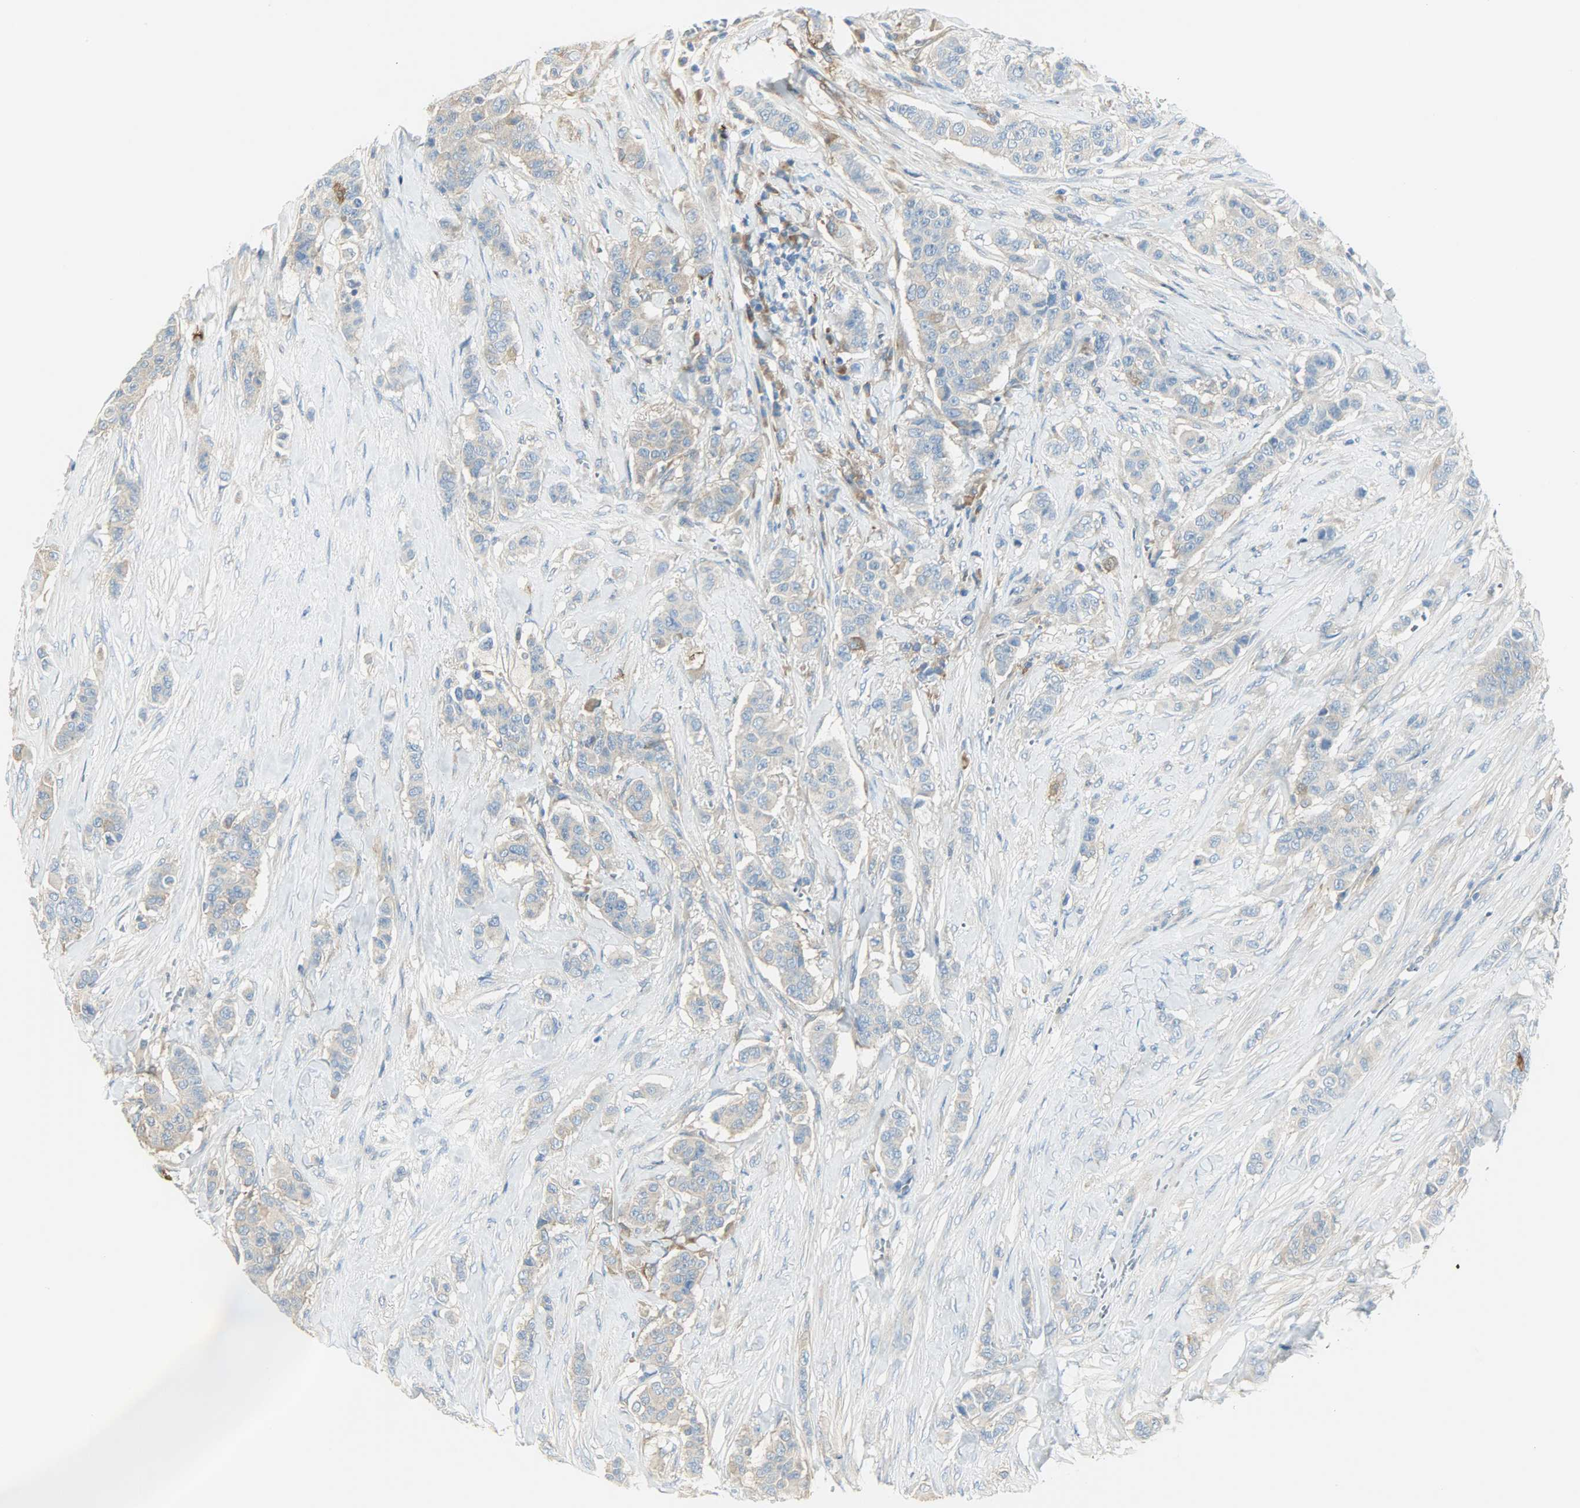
{"staining": {"intensity": "moderate", "quantity": ">75%", "location": "cytoplasmic/membranous"}, "tissue": "breast cancer", "cell_type": "Tumor cells", "image_type": "cancer", "snomed": [{"axis": "morphology", "description": "Duct carcinoma"}, {"axis": "topography", "description": "Breast"}], "caption": "Moderate cytoplasmic/membranous expression is appreciated in approximately >75% of tumor cells in invasive ductal carcinoma (breast). The staining is performed using DAB brown chromogen to label protein expression. The nuclei are counter-stained blue using hematoxylin.", "gene": "WARS1", "patient": {"sex": "female", "age": 40}}